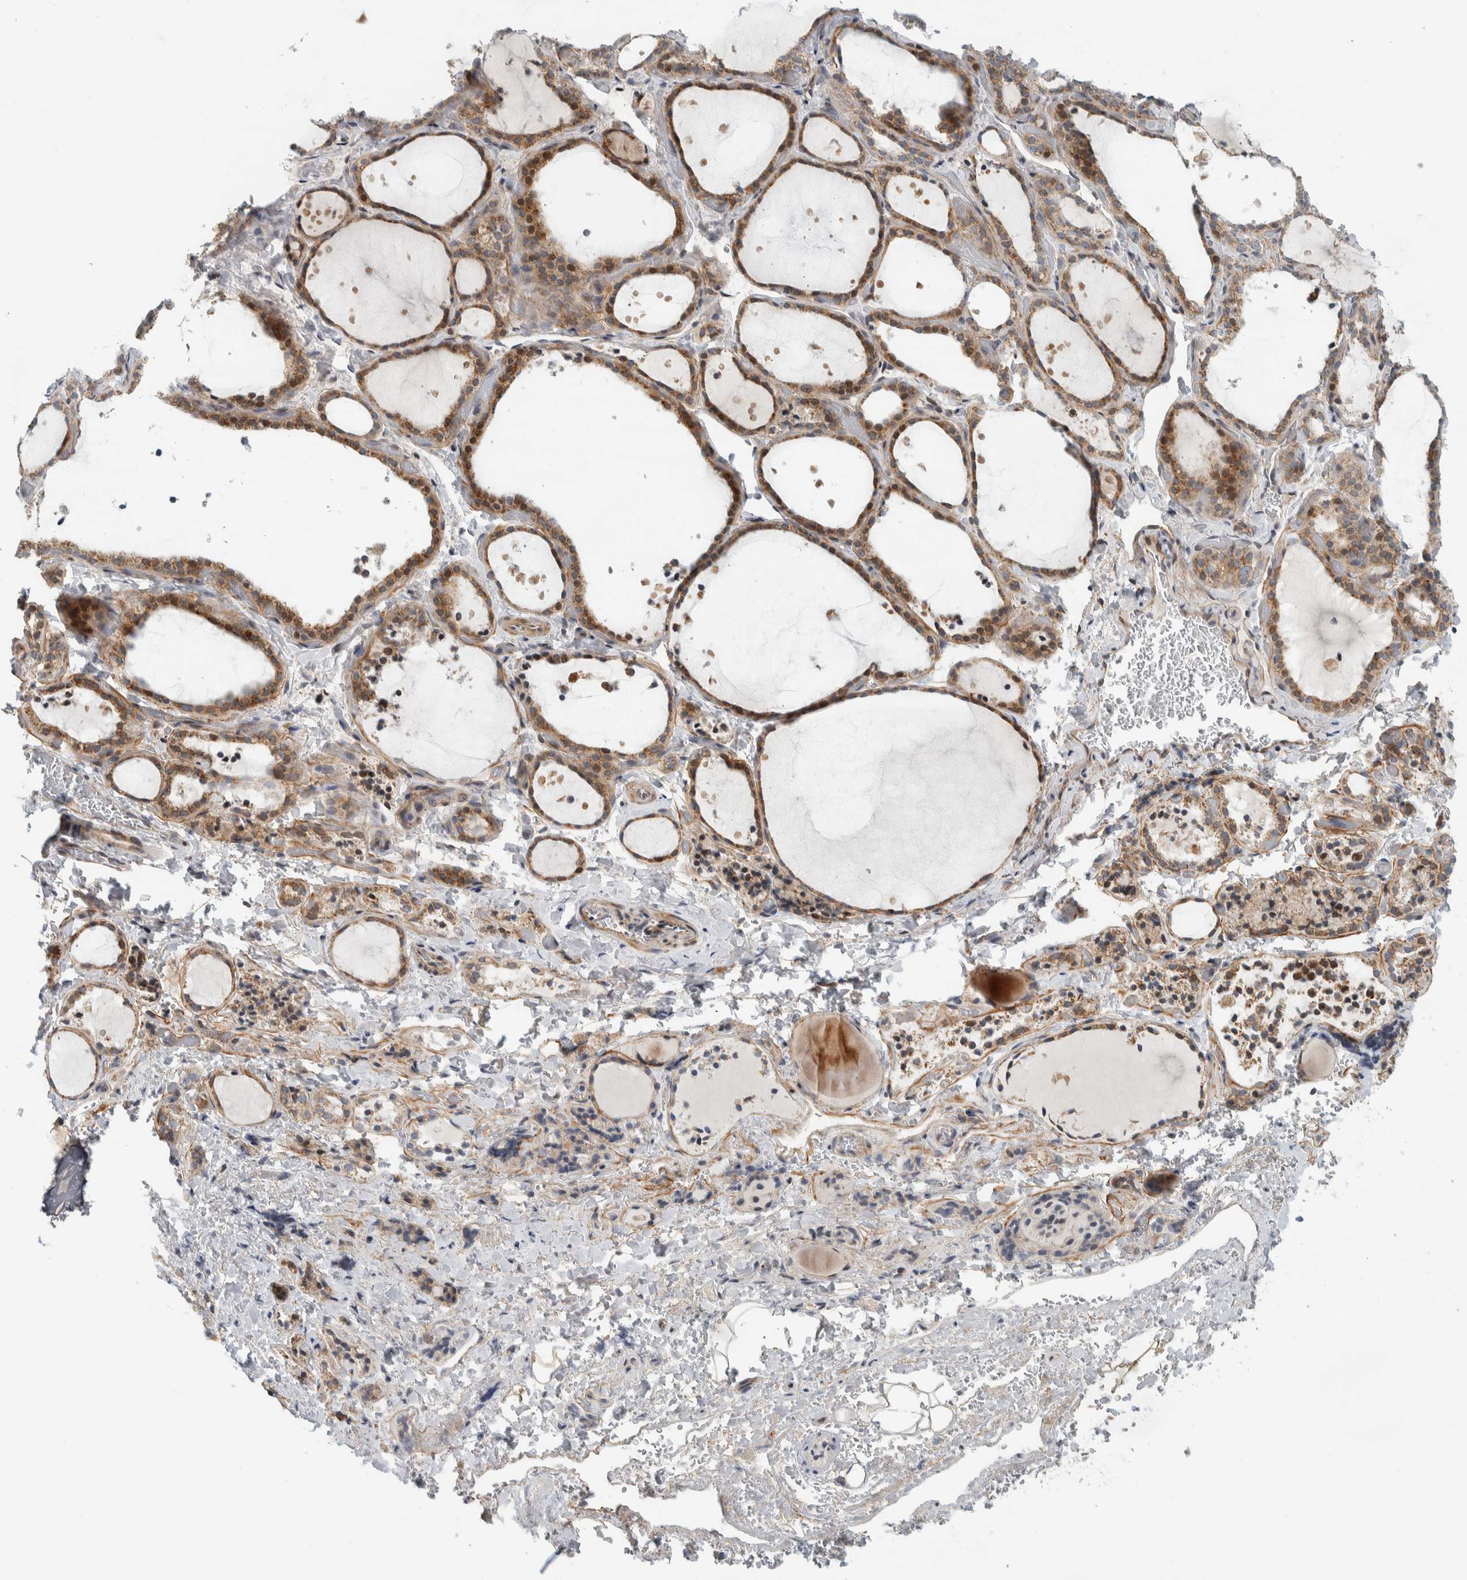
{"staining": {"intensity": "moderate", "quantity": ">75%", "location": "cytoplasmic/membranous"}, "tissue": "thyroid gland", "cell_type": "Glandular cells", "image_type": "normal", "snomed": [{"axis": "morphology", "description": "Normal tissue, NOS"}, {"axis": "topography", "description": "Thyroid gland"}], "caption": "This is a photomicrograph of immunohistochemistry (IHC) staining of unremarkable thyroid gland, which shows moderate positivity in the cytoplasmic/membranous of glandular cells.", "gene": "AFP", "patient": {"sex": "female", "age": 44}}